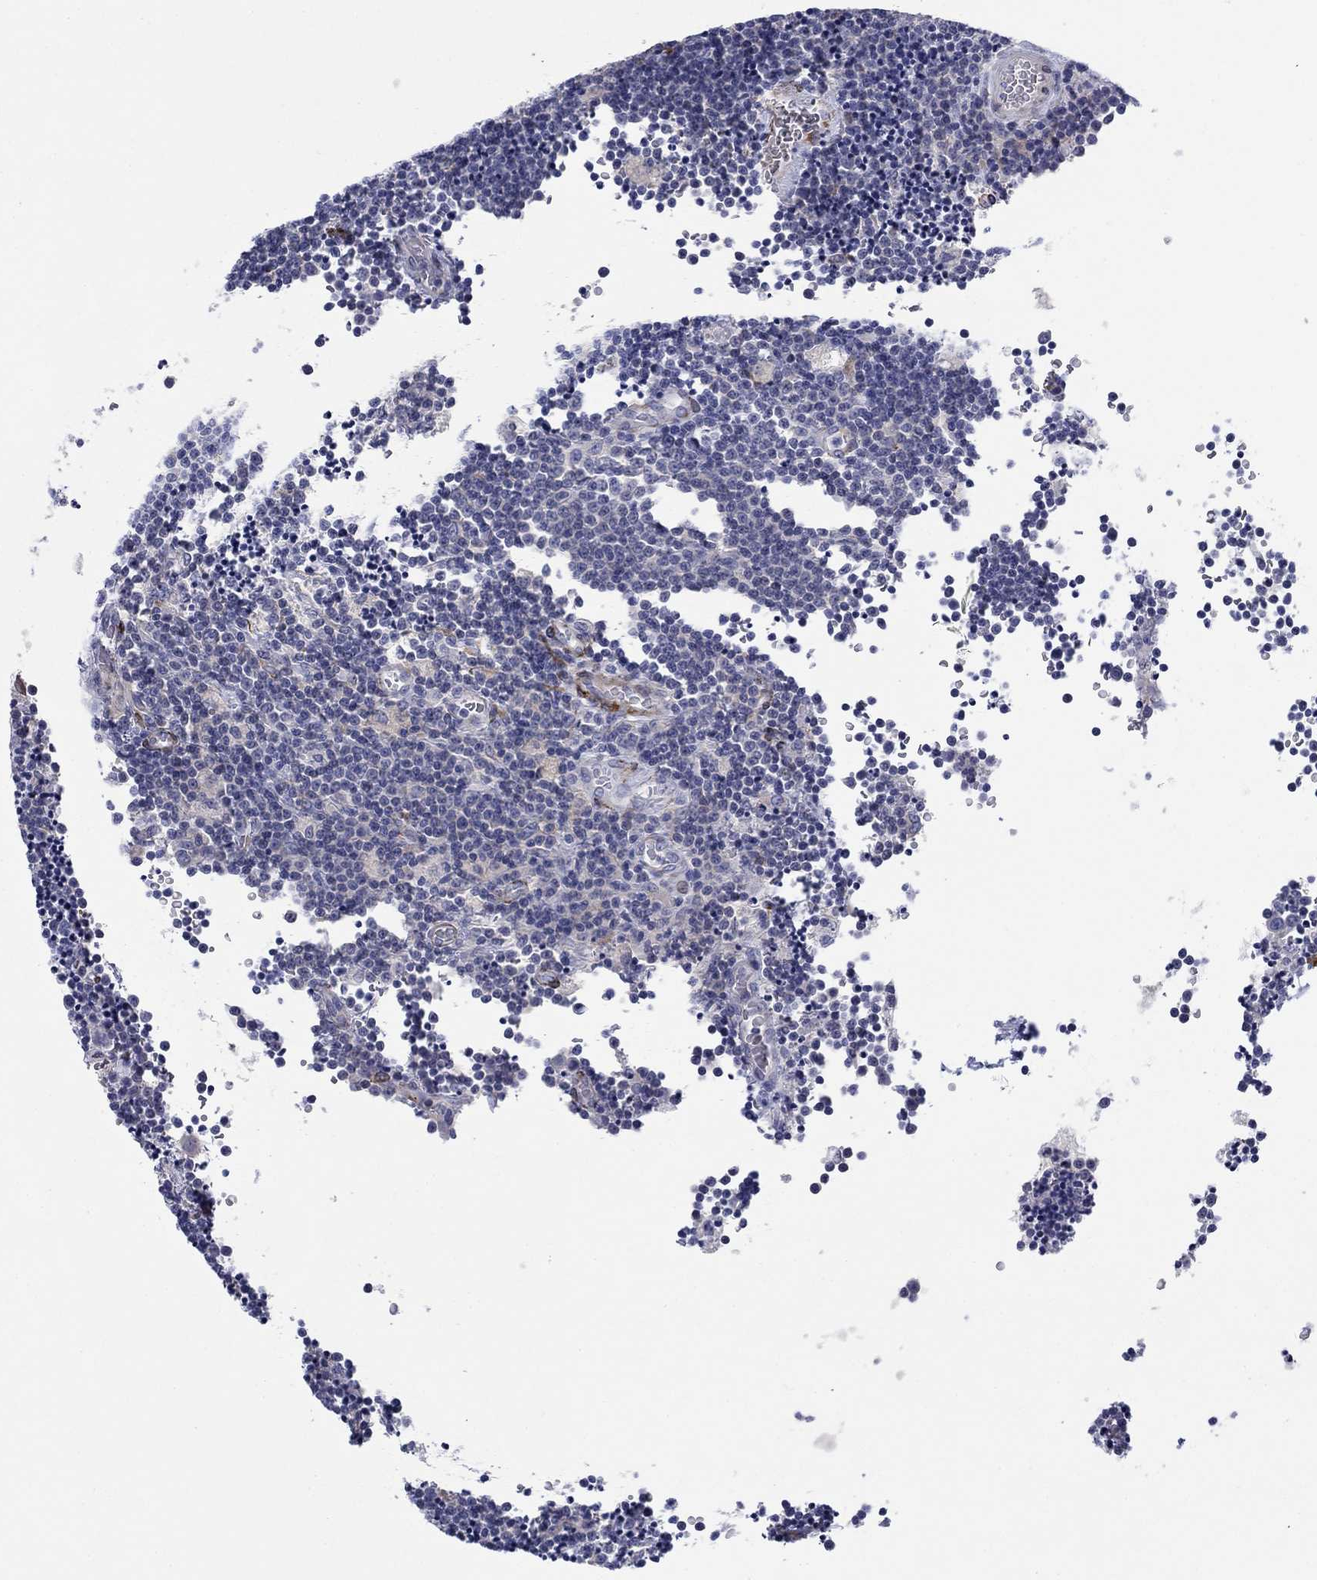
{"staining": {"intensity": "negative", "quantity": "none", "location": "none"}, "tissue": "lymphoma", "cell_type": "Tumor cells", "image_type": "cancer", "snomed": [{"axis": "morphology", "description": "Malignant lymphoma, non-Hodgkin's type, Low grade"}, {"axis": "topography", "description": "Brain"}], "caption": "Tumor cells show no significant protein expression in malignant lymphoma, non-Hodgkin's type (low-grade).", "gene": "PTPRZ1", "patient": {"sex": "female", "age": 66}}